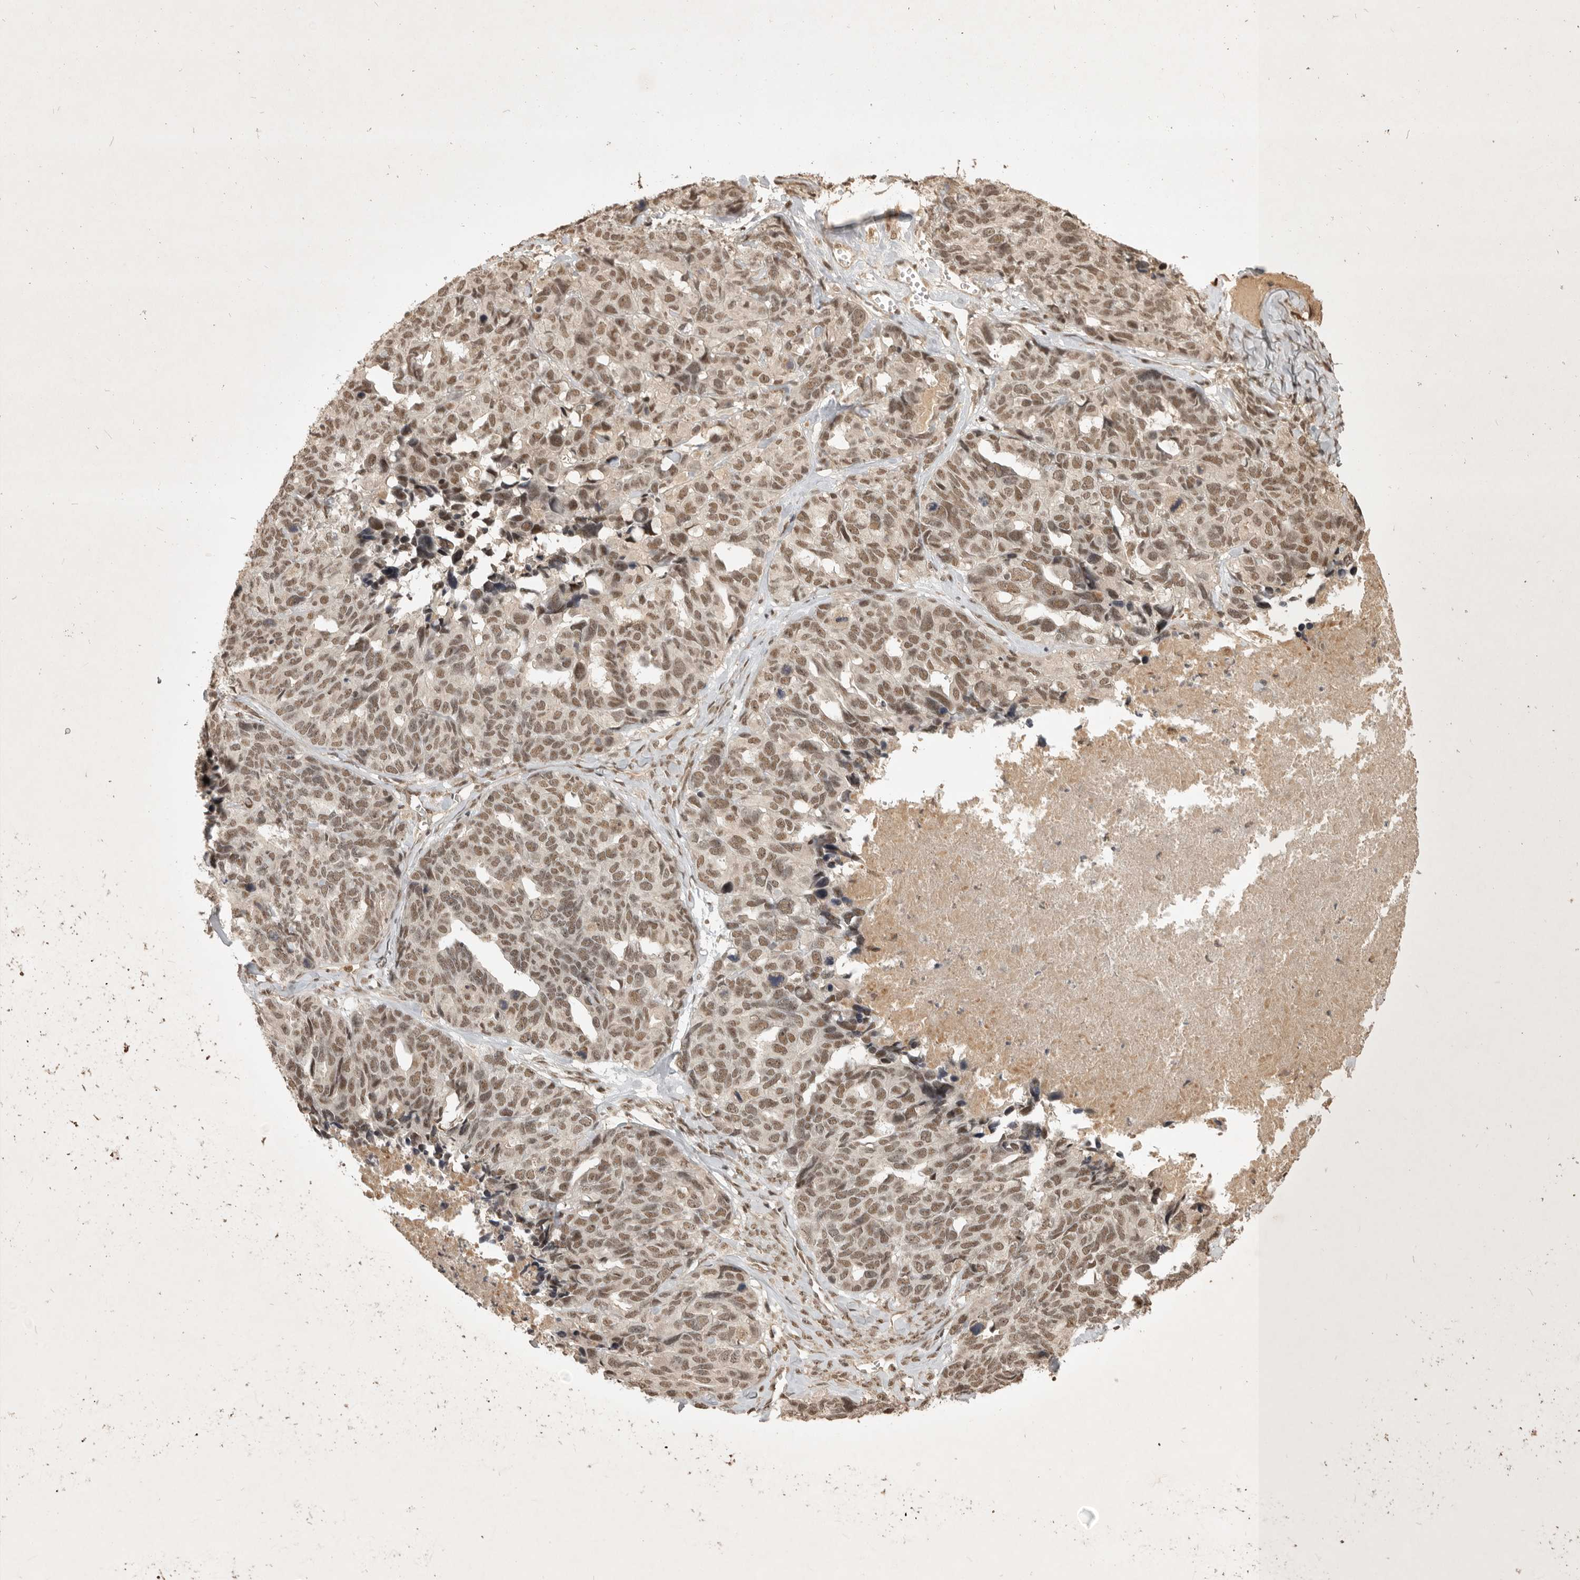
{"staining": {"intensity": "moderate", "quantity": ">75%", "location": "nuclear"}, "tissue": "ovarian cancer", "cell_type": "Tumor cells", "image_type": "cancer", "snomed": [{"axis": "morphology", "description": "Cystadenocarcinoma, serous, NOS"}, {"axis": "topography", "description": "Ovary"}], "caption": "A brown stain highlights moderate nuclear expression of a protein in human ovarian serous cystadenocarcinoma tumor cells.", "gene": "CBLL1", "patient": {"sex": "female", "age": 79}}